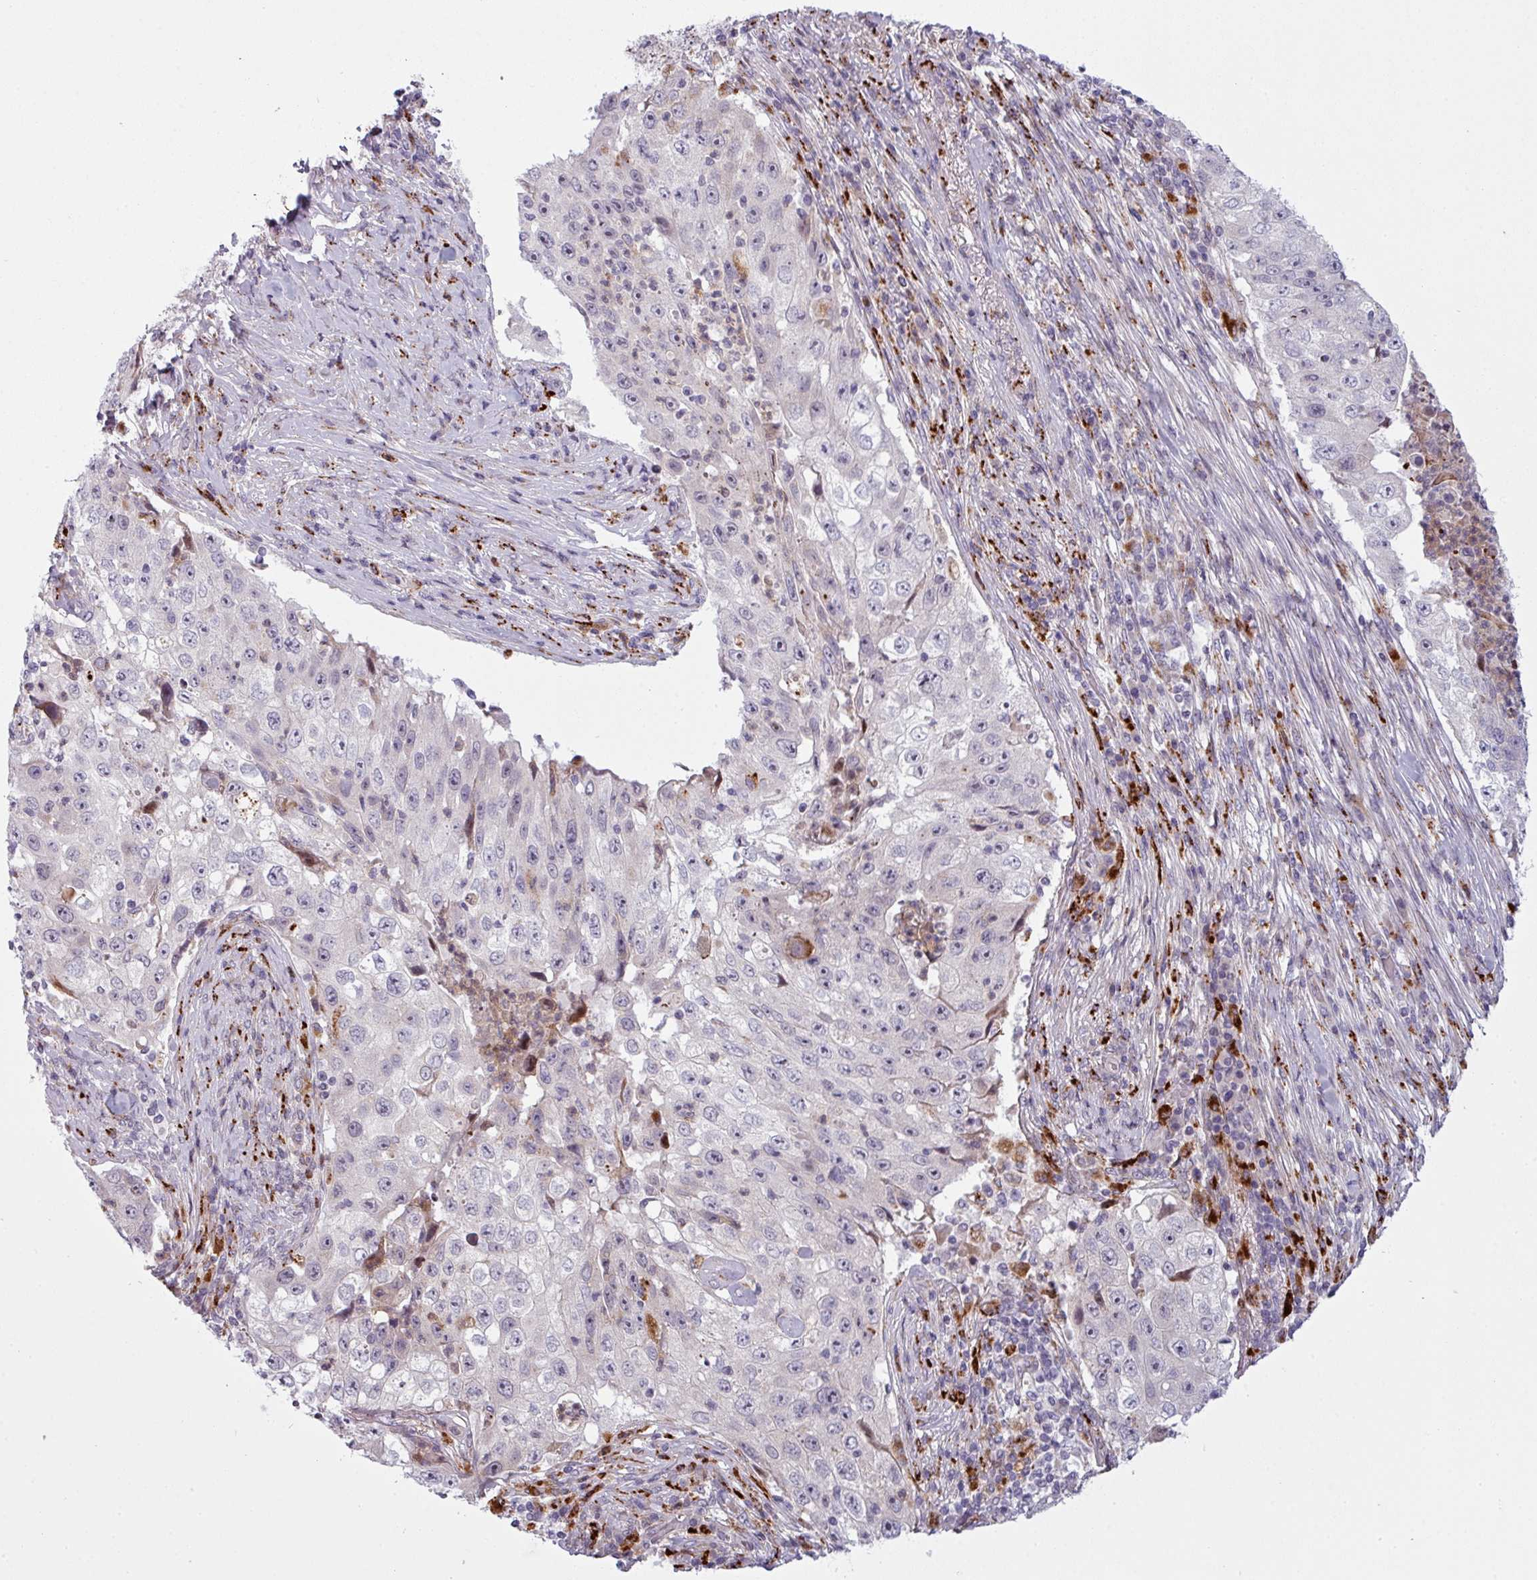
{"staining": {"intensity": "negative", "quantity": "none", "location": "none"}, "tissue": "lung cancer", "cell_type": "Tumor cells", "image_type": "cancer", "snomed": [{"axis": "morphology", "description": "Squamous cell carcinoma, NOS"}, {"axis": "topography", "description": "Lung"}], "caption": "Immunohistochemical staining of lung cancer (squamous cell carcinoma) demonstrates no significant expression in tumor cells.", "gene": "MAP7D2", "patient": {"sex": "male", "age": 64}}